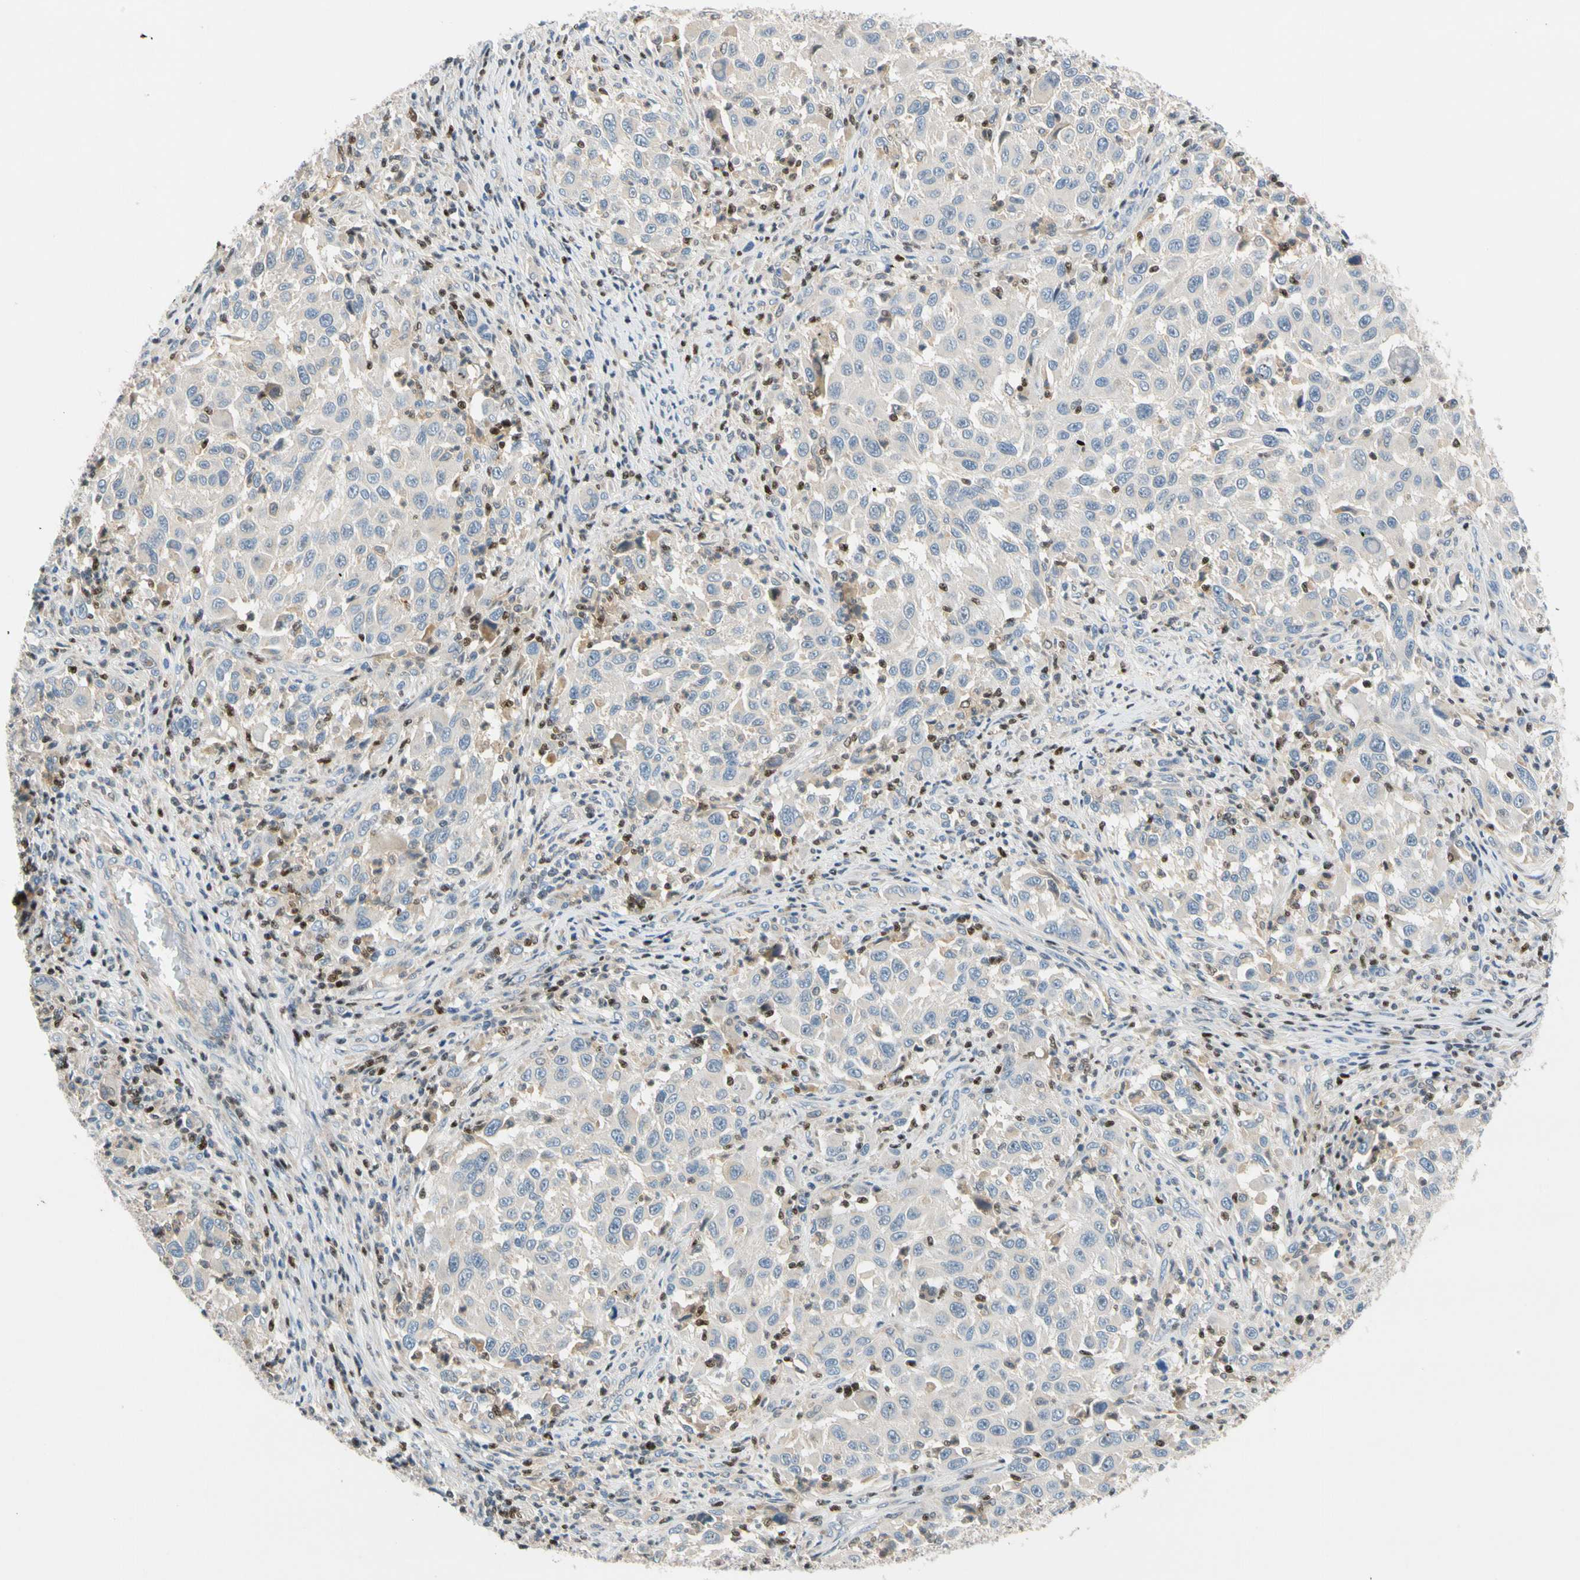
{"staining": {"intensity": "negative", "quantity": "none", "location": "none"}, "tissue": "melanoma", "cell_type": "Tumor cells", "image_type": "cancer", "snomed": [{"axis": "morphology", "description": "Malignant melanoma, Metastatic site"}, {"axis": "topography", "description": "Lymph node"}], "caption": "A high-resolution histopathology image shows IHC staining of melanoma, which reveals no significant expression in tumor cells. (DAB (3,3'-diaminobenzidine) immunohistochemistry, high magnification).", "gene": "SP140", "patient": {"sex": "male", "age": 61}}